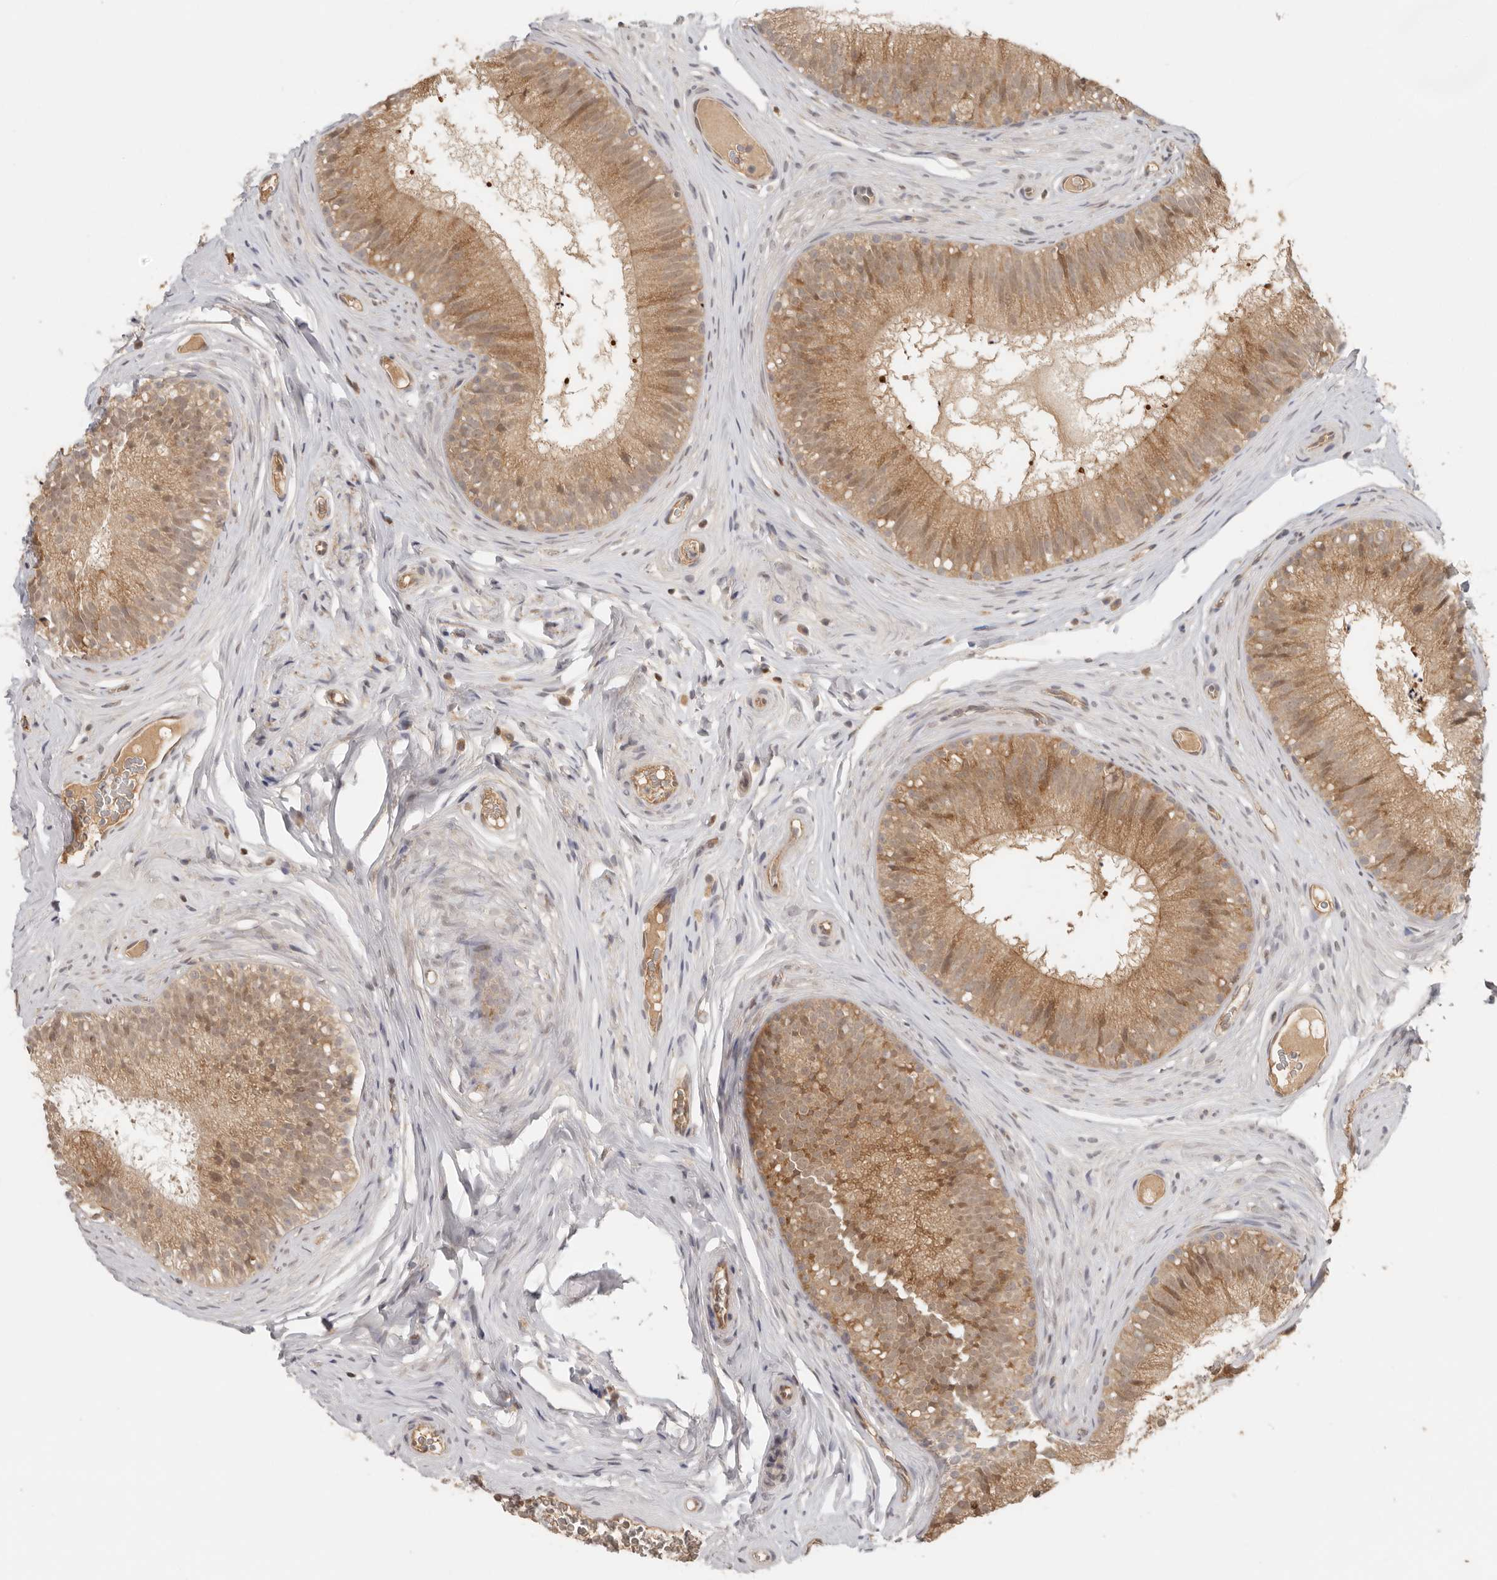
{"staining": {"intensity": "moderate", "quantity": ">75%", "location": "cytoplasmic/membranous"}, "tissue": "epididymis", "cell_type": "Glandular cells", "image_type": "normal", "snomed": [{"axis": "morphology", "description": "Normal tissue, NOS"}, {"axis": "topography", "description": "Epididymis"}], "caption": "This is a histology image of IHC staining of benign epididymis, which shows moderate expression in the cytoplasmic/membranous of glandular cells.", "gene": "PSMA5", "patient": {"sex": "male", "age": 29}}